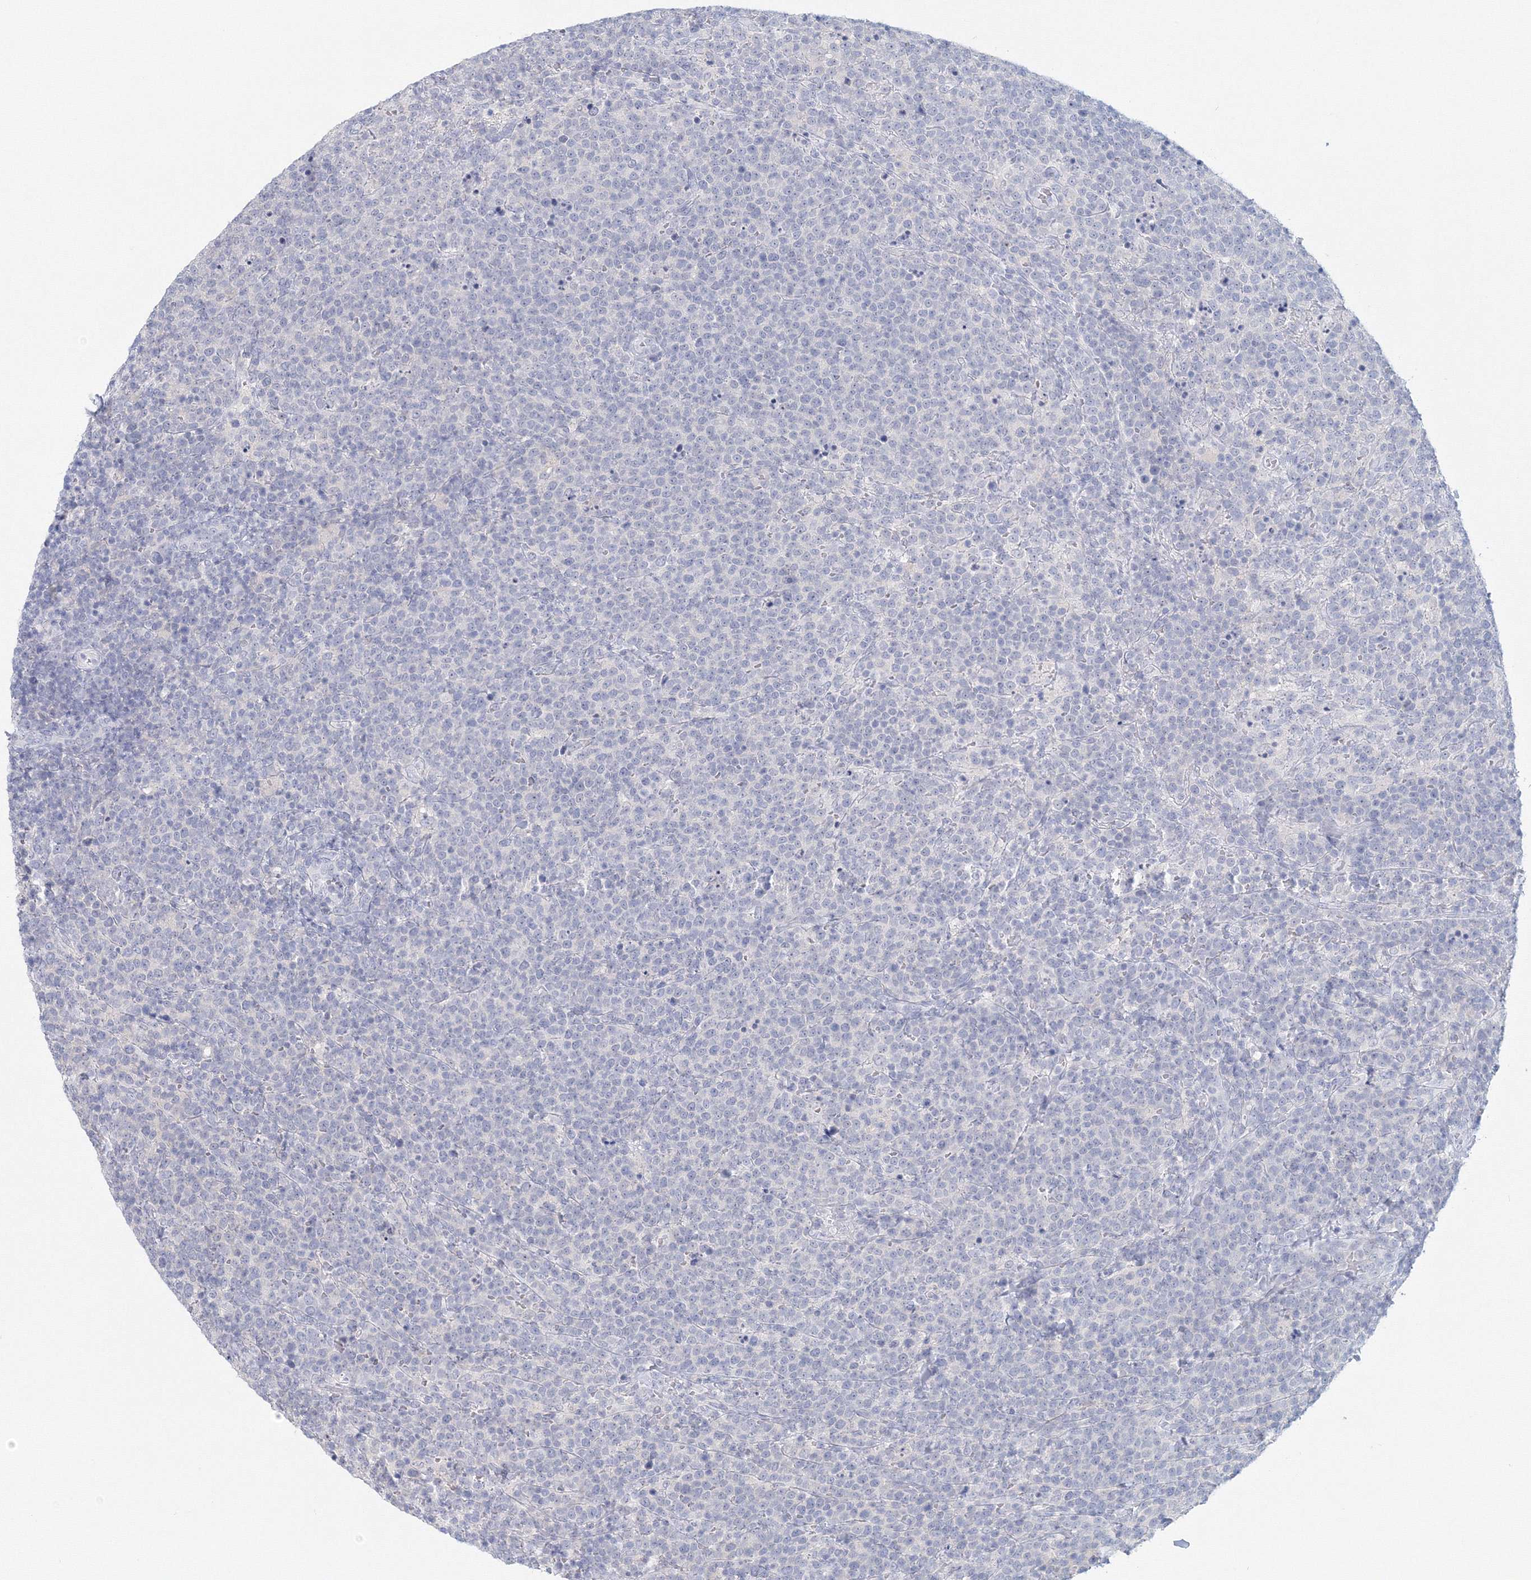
{"staining": {"intensity": "negative", "quantity": "none", "location": "none"}, "tissue": "lymphoma", "cell_type": "Tumor cells", "image_type": "cancer", "snomed": [{"axis": "morphology", "description": "Malignant lymphoma, non-Hodgkin's type, High grade"}, {"axis": "topography", "description": "Lymph node"}], "caption": "Immunohistochemistry (IHC) micrograph of neoplastic tissue: human lymphoma stained with DAB shows no significant protein expression in tumor cells.", "gene": "VSIG1", "patient": {"sex": "male", "age": 61}}